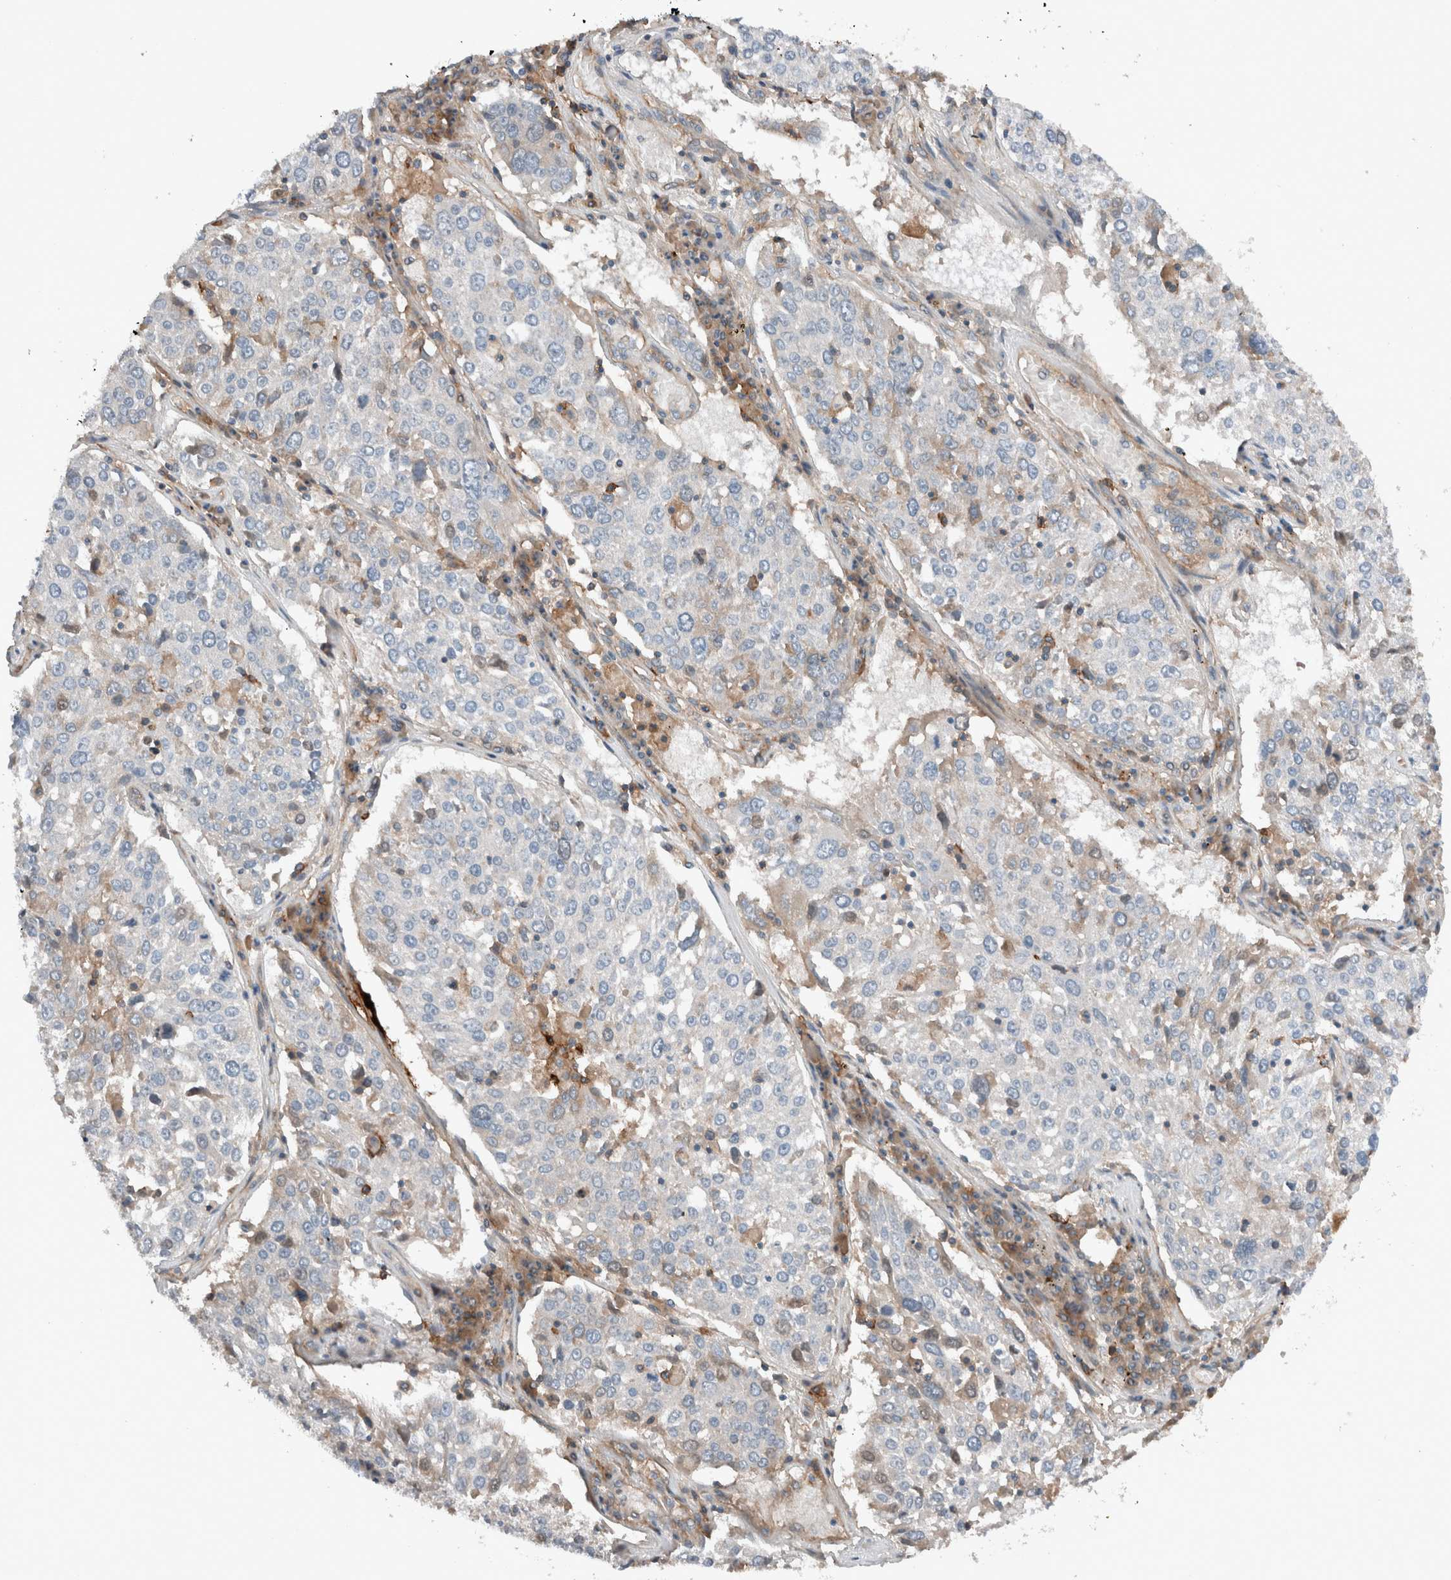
{"staining": {"intensity": "negative", "quantity": "none", "location": "none"}, "tissue": "lung cancer", "cell_type": "Tumor cells", "image_type": "cancer", "snomed": [{"axis": "morphology", "description": "Squamous cell carcinoma, NOS"}, {"axis": "topography", "description": "Lung"}], "caption": "Immunohistochemical staining of lung cancer exhibits no significant staining in tumor cells.", "gene": "UGCG", "patient": {"sex": "male", "age": 65}}